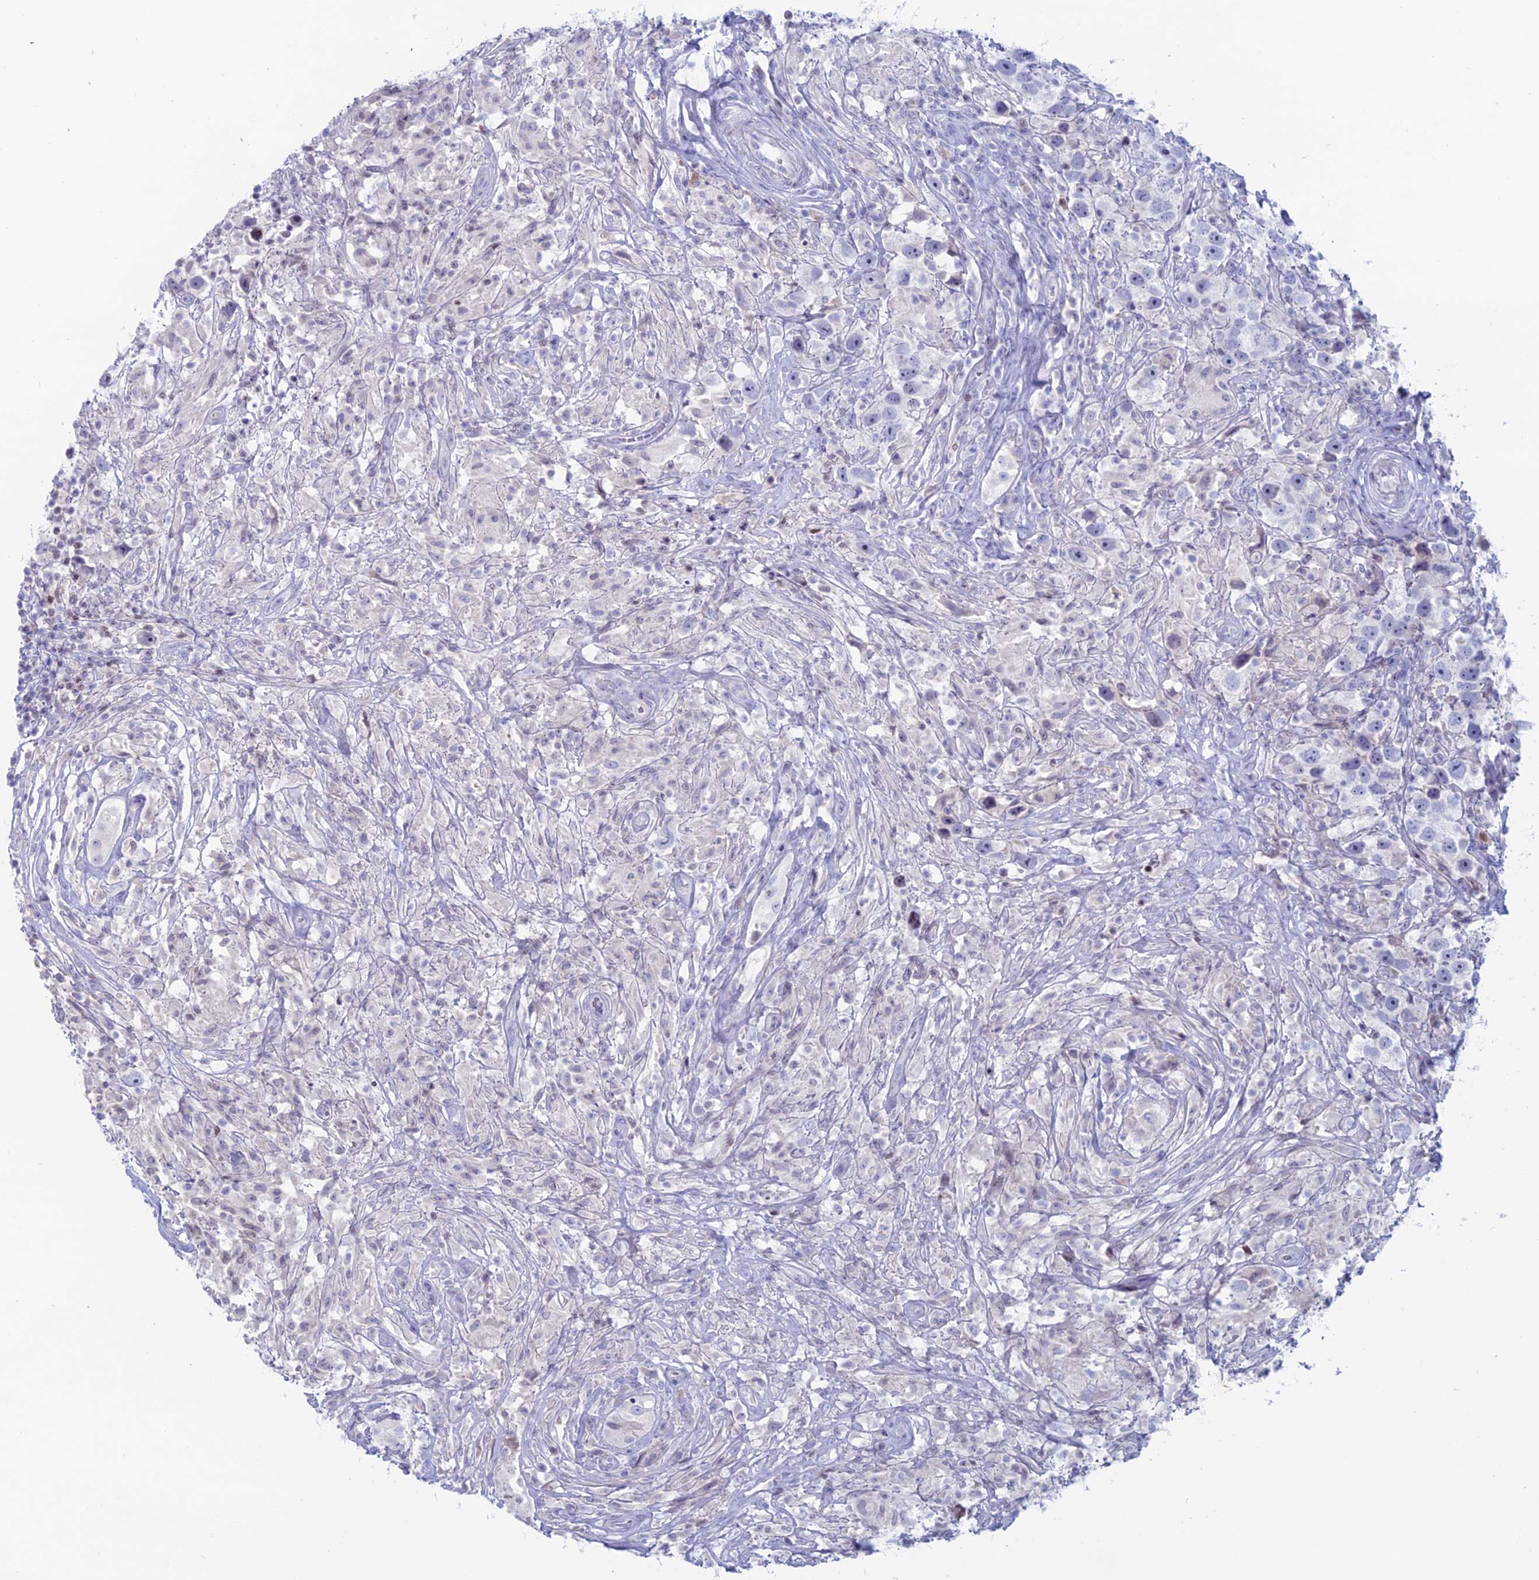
{"staining": {"intensity": "negative", "quantity": "none", "location": "none"}, "tissue": "testis cancer", "cell_type": "Tumor cells", "image_type": "cancer", "snomed": [{"axis": "morphology", "description": "Seminoma, NOS"}, {"axis": "topography", "description": "Testis"}], "caption": "Immunohistochemical staining of human testis cancer (seminoma) displays no significant positivity in tumor cells.", "gene": "CERS6", "patient": {"sex": "male", "age": 49}}